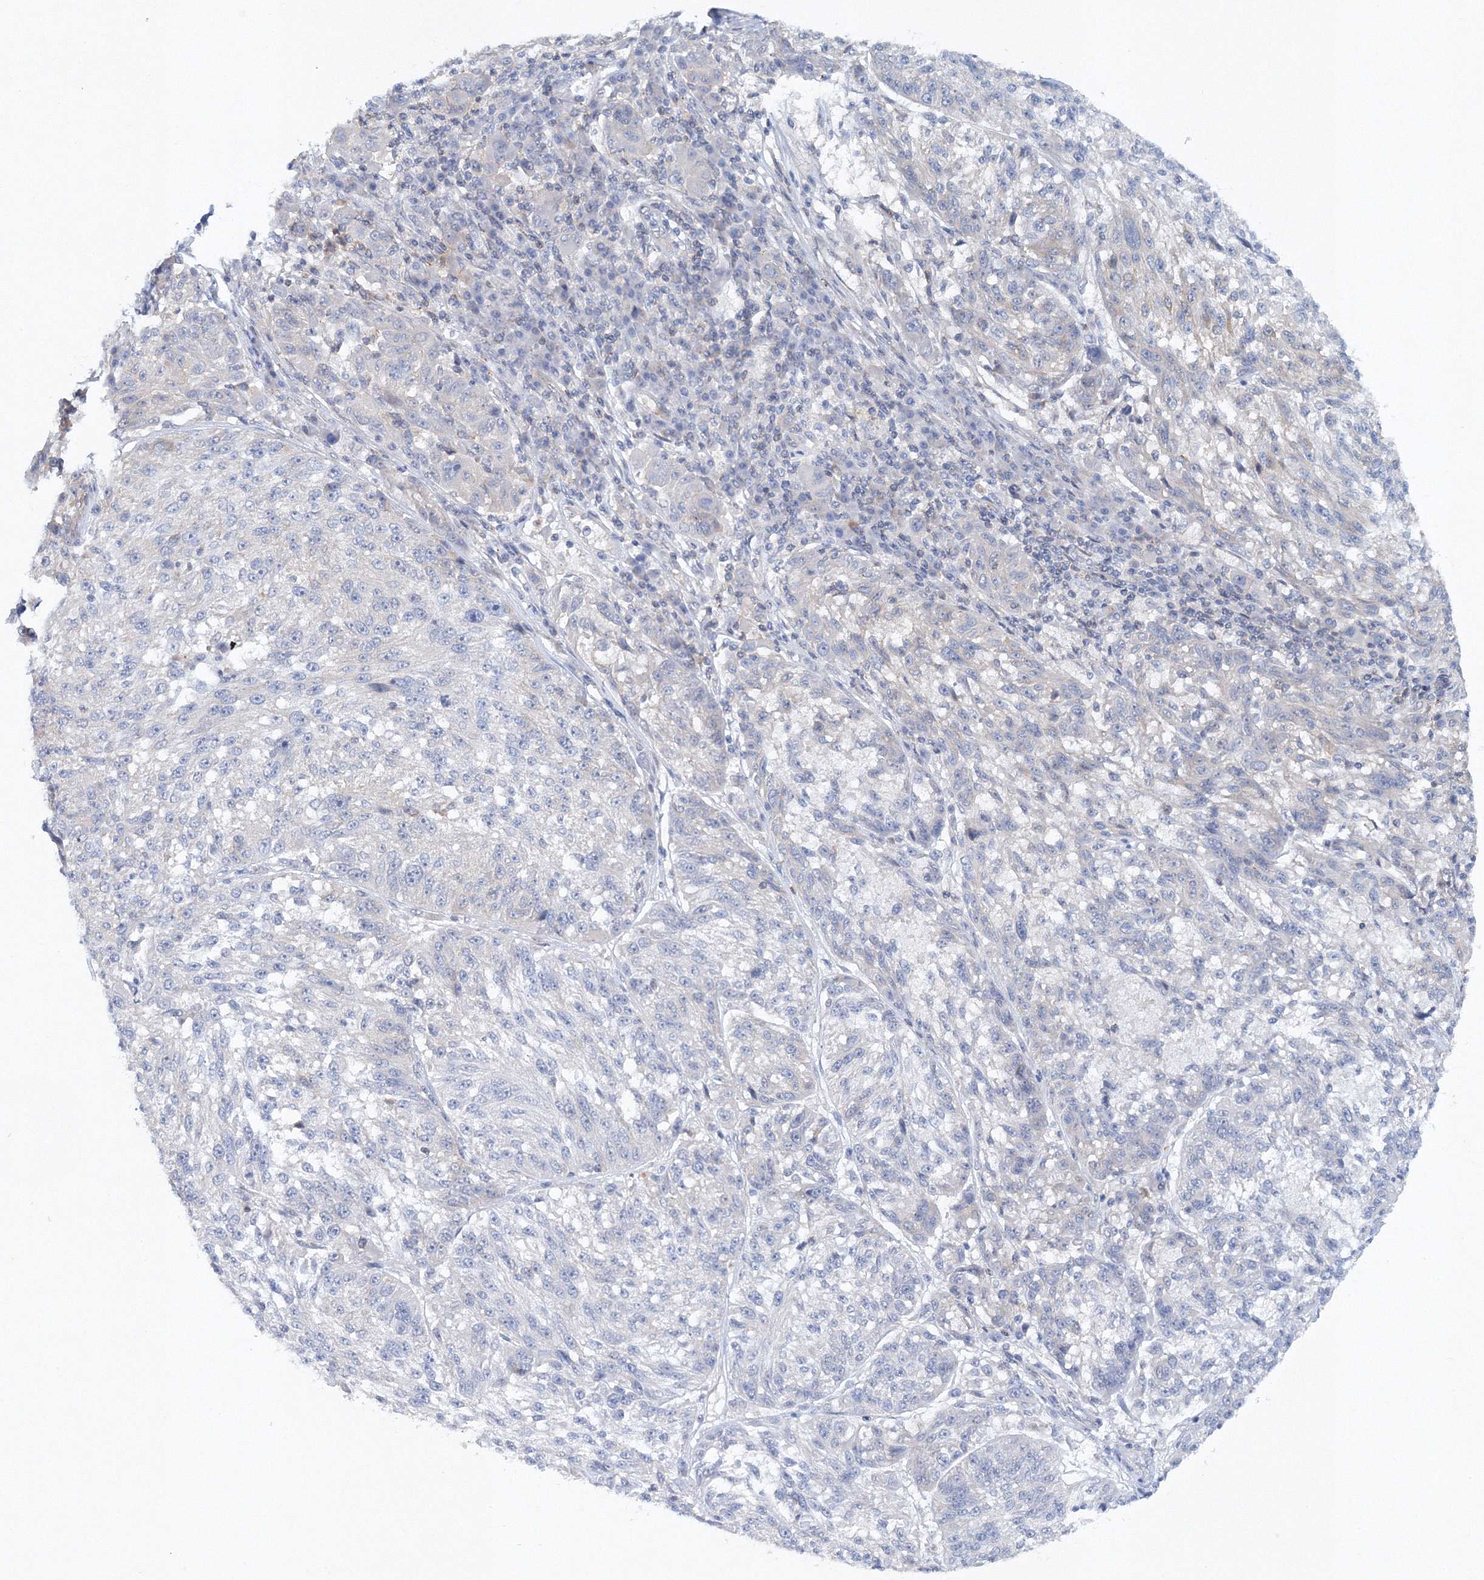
{"staining": {"intensity": "negative", "quantity": "none", "location": "none"}, "tissue": "melanoma", "cell_type": "Tumor cells", "image_type": "cancer", "snomed": [{"axis": "morphology", "description": "Malignant melanoma, NOS"}, {"axis": "topography", "description": "Skin"}], "caption": "Immunohistochemistry (IHC) of melanoma shows no staining in tumor cells.", "gene": "SH3BP5", "patient": {"sex": "male", "age": 53}}